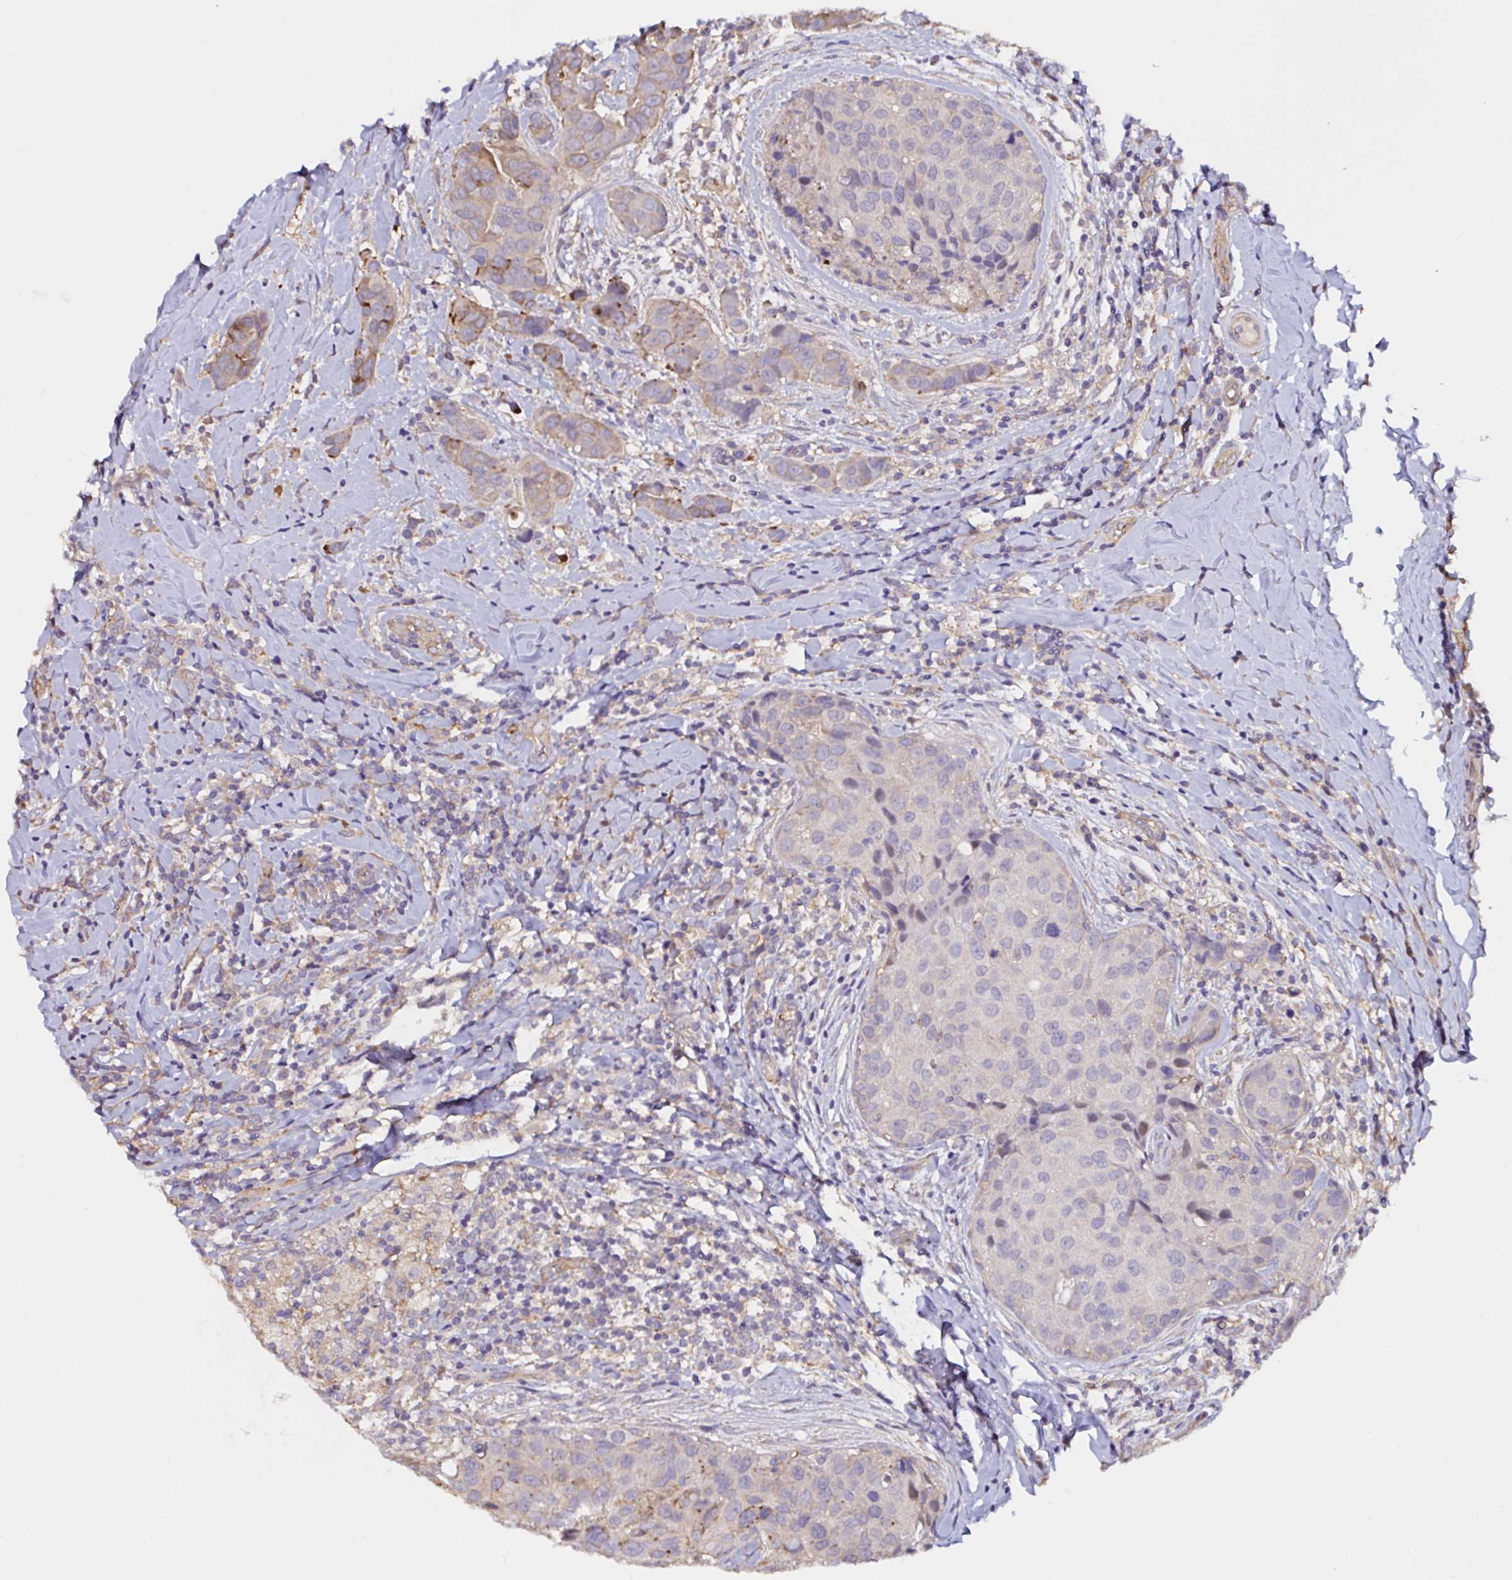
{"staining": {"intensity": "moderate", "quantity": "<25%", "location": "cytoplasmic/membranous"}, "tissue": "breast cancer", "cell_type": "Tumor cells", "image_type": "cancer", "snomed": [{"axis": "morphology", "description": "Duct carcinoma"}, {"axis": "topography", "description": "Breast"}], "caption": "Brown immunohistochemical staining in human breast cancer exhibits moderate cytoplasmic/membranous staining in approximately <25% of tumor cells. The staining was performed using DAB (3,3'-diaminobenzidine) to visualize the protein expression in brown, while the nuclei were stained in blue with hematoxylin (Magnification: 20x).", "gene": "RSRP1", "patient": {"sex": "female", "age": 24}}